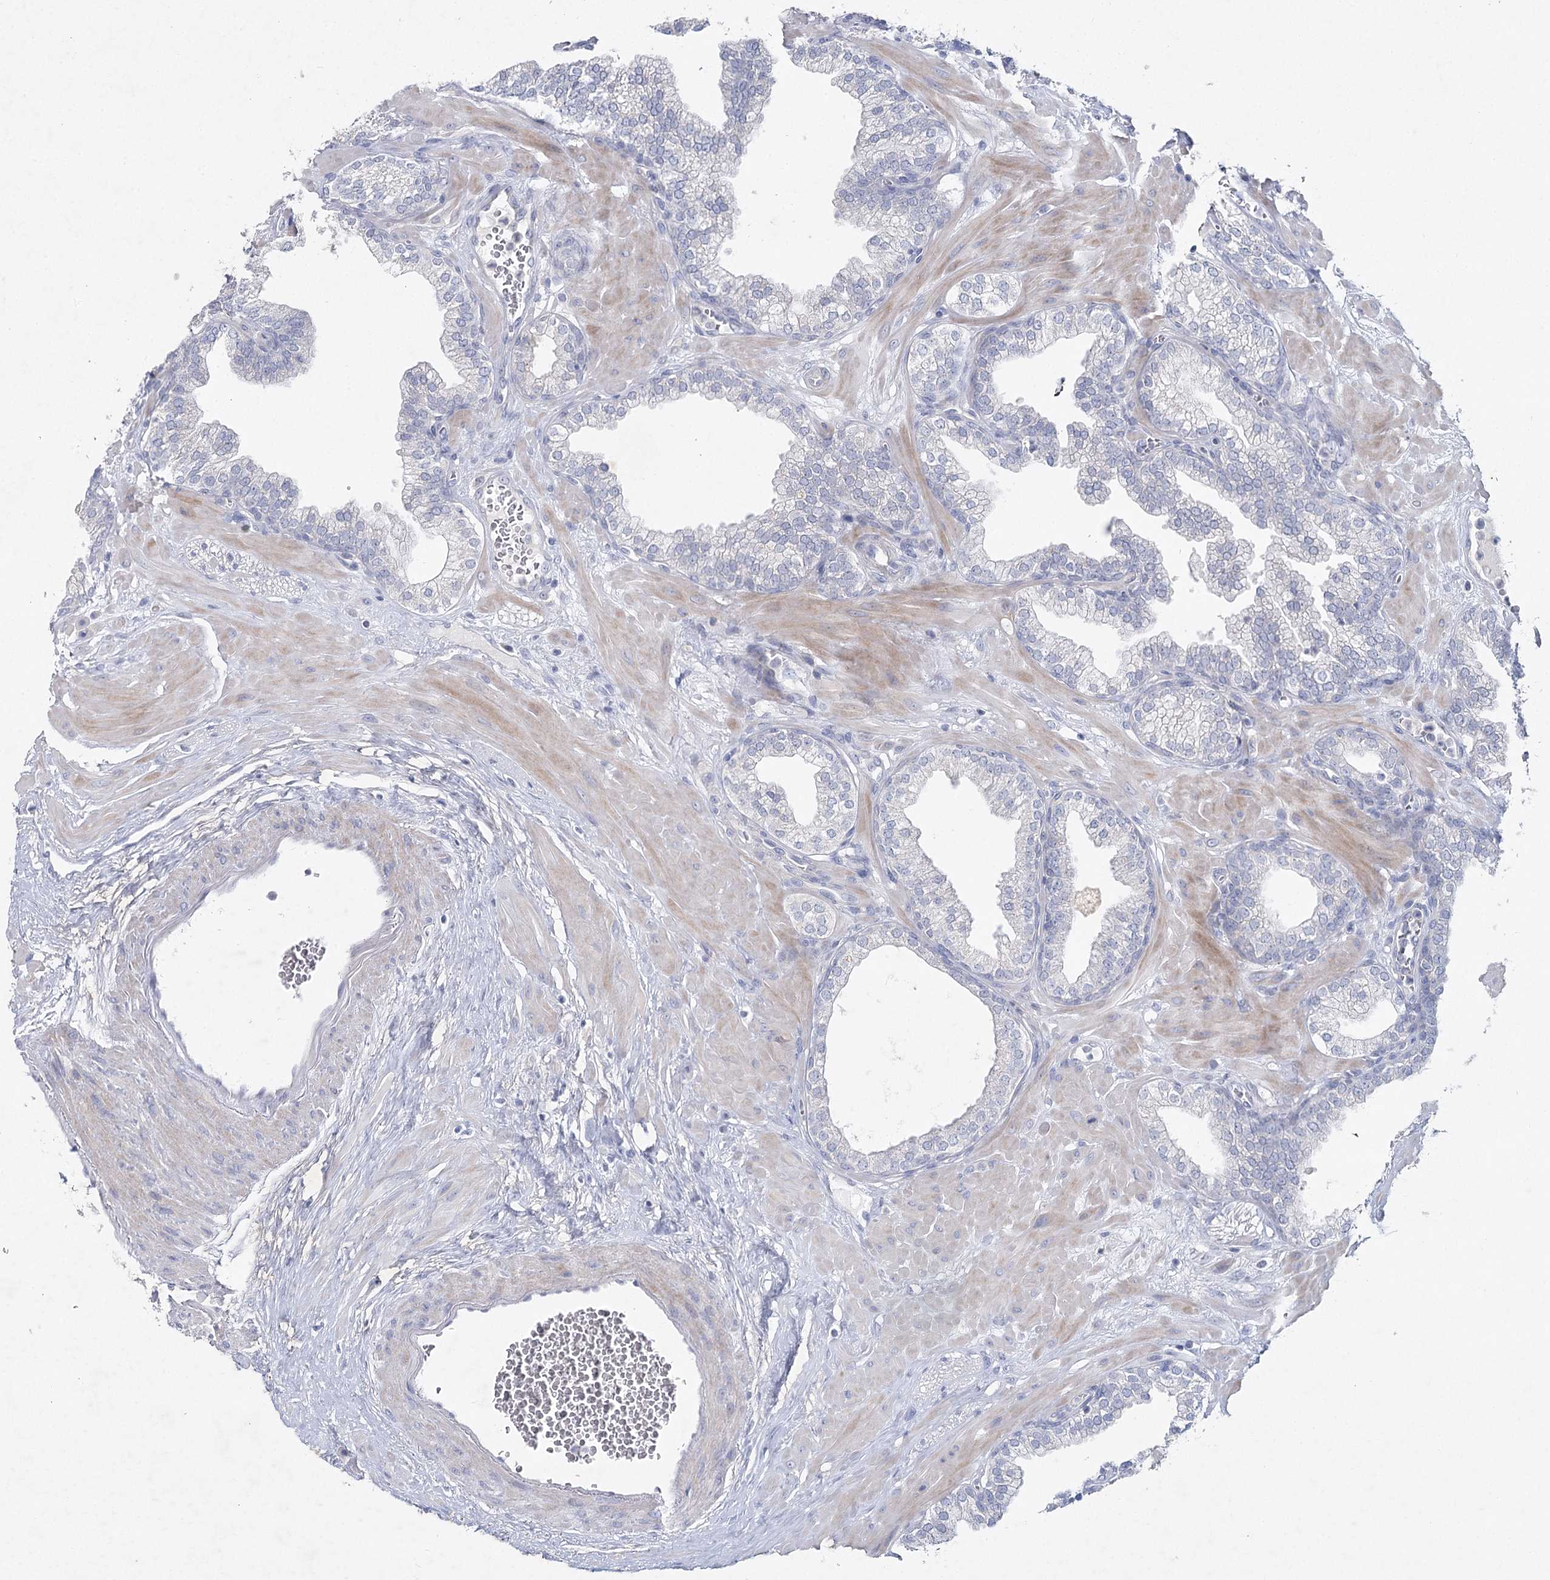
{"staining": {"intensity": "negative", "quantity": "none", "location": "none"}, "tissue": "prostate", "cell_type": "Glandular cells", "image_type": "normal", "snomed": [{"axis": "morphology", "description": "Normal tissue, NOS"}, {"axis": "morphology", "description": "Urothelial carcinoma, Low grade"}, {"axis": "topography", "description": "Urinary bladder"}, {"axis": "topography", "description": "Prostate"}], "caption": "Glandular cells are negative for protein expression in benign human prostate. Nuclei are stained in blue.", "gene": "MAP3K13", "patient": {"sex": "male", "age": 60}}